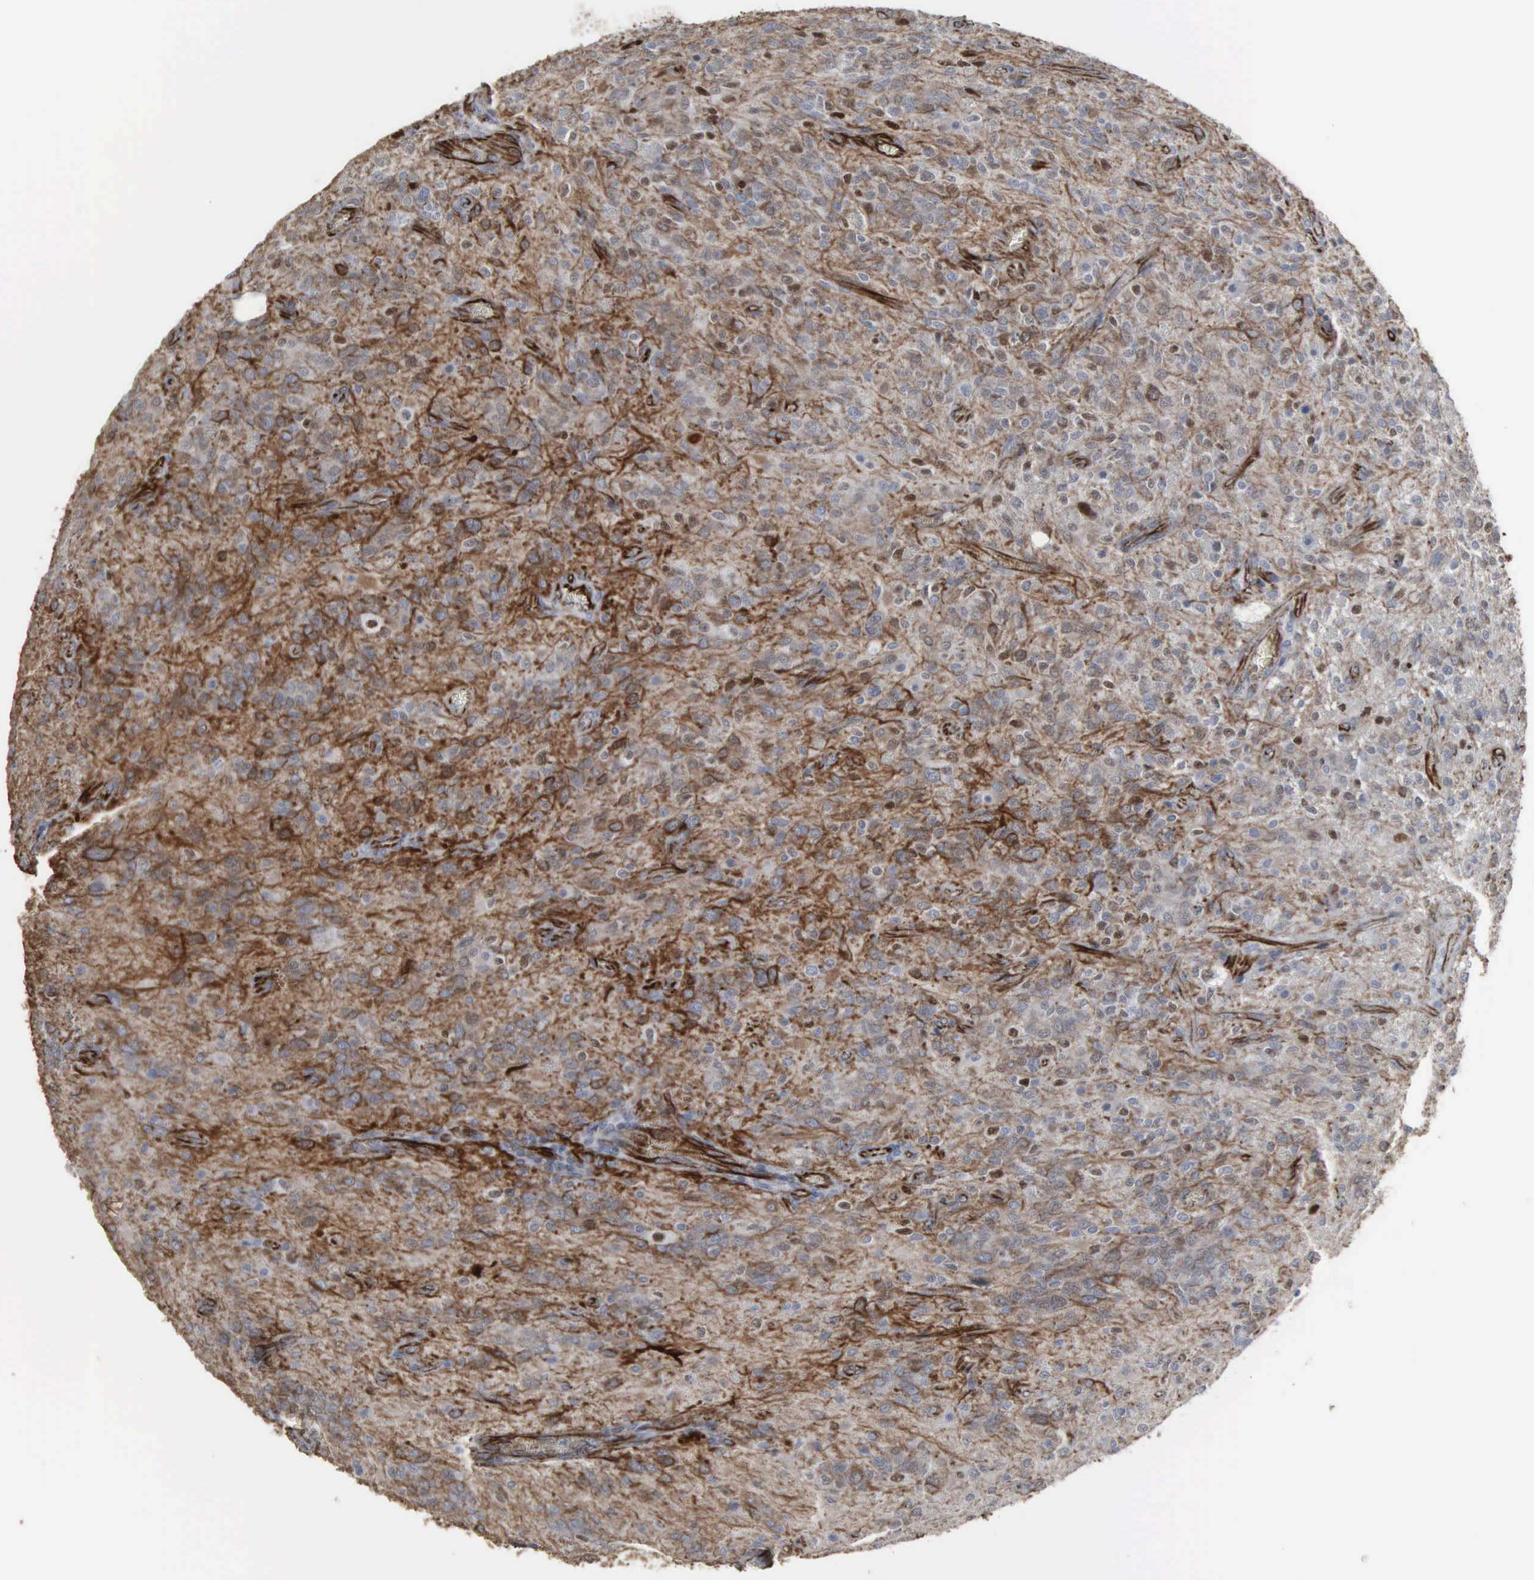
{"staining": {"intensity": "moderate", "quantity": "<25%", "location": "cytoplasmic/membranous,nuclear"}, "tissue": "glioma", "cell_type": "Tumor cells", "image_type": "cancer", "snomed": [{"axis": "morphology", "description": "Glioma, malignant, Low grade"}, {"axis": "topography", "description": "Brain"}], "caption": "Immunohistochemistry (IHC) photomicrograph of neoplastic tissue: human low-grade glioma (malignant) stained using immunohistochemistry demonstrates low levels of moderate protein expression localized specifically in the cytoplasmic/membranous and nuclear of tumor cells, appearing as a cytoplasmic/membranous and nuclear brown color.", "gene": "CCNE1", "patient": {"sex": "female", "age": 15}}